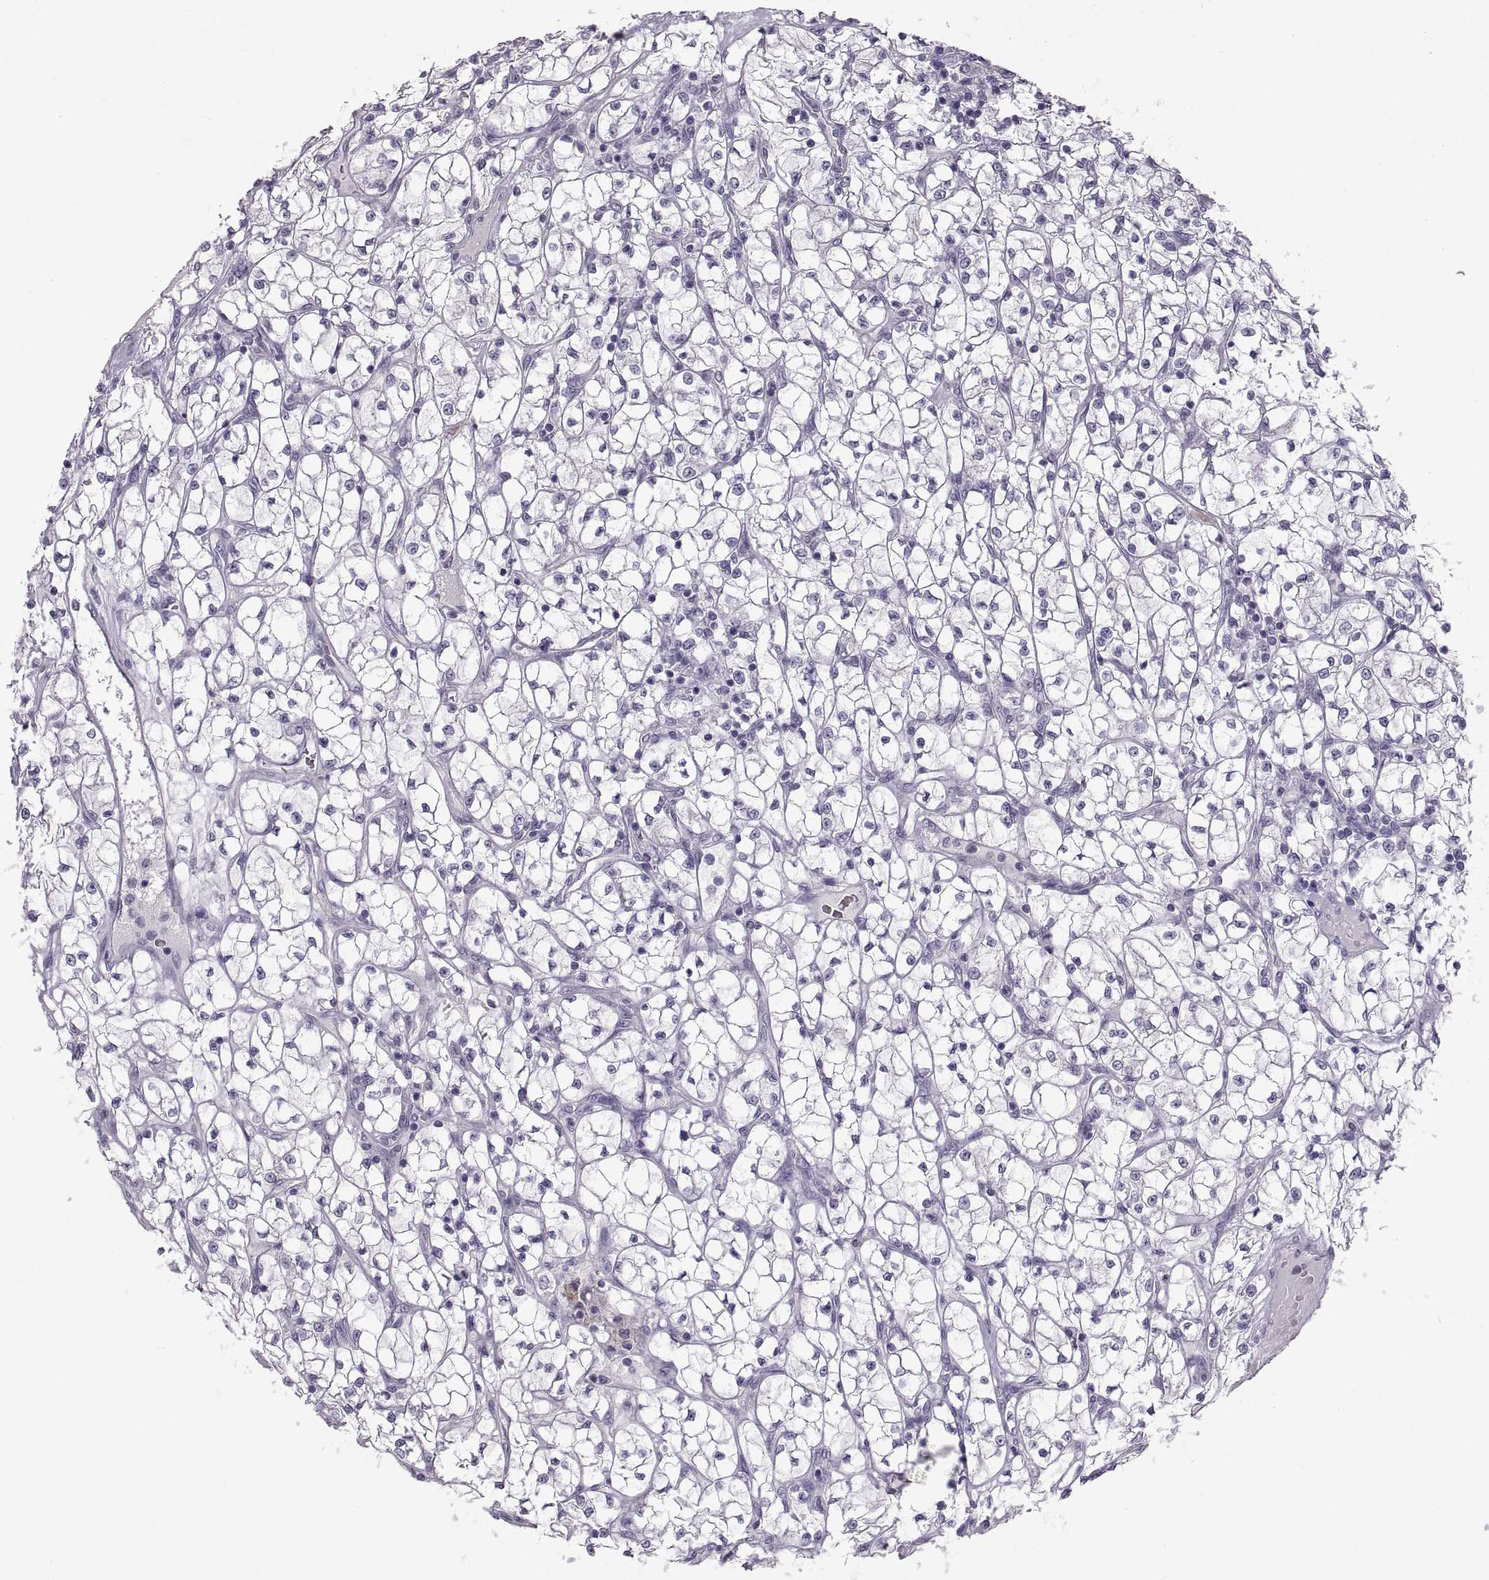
{"staining": {"intensity": "negative", "quantity": "none", "location": "none"}, "tissue": "renal cancer", "cell_type": "Tumor cells", "image_type": "cancer", "snomed": [{"axis": "morphology", "description": "Adenocarcinoma, NOS"}, {"axis": "topography", "description": "Kidney"}], "caption": "Tumor cells show no significant staining in adenocarcinoma (renal).", "gene": "SPACDR", "patient": {"sex": "female", "age": 64}}